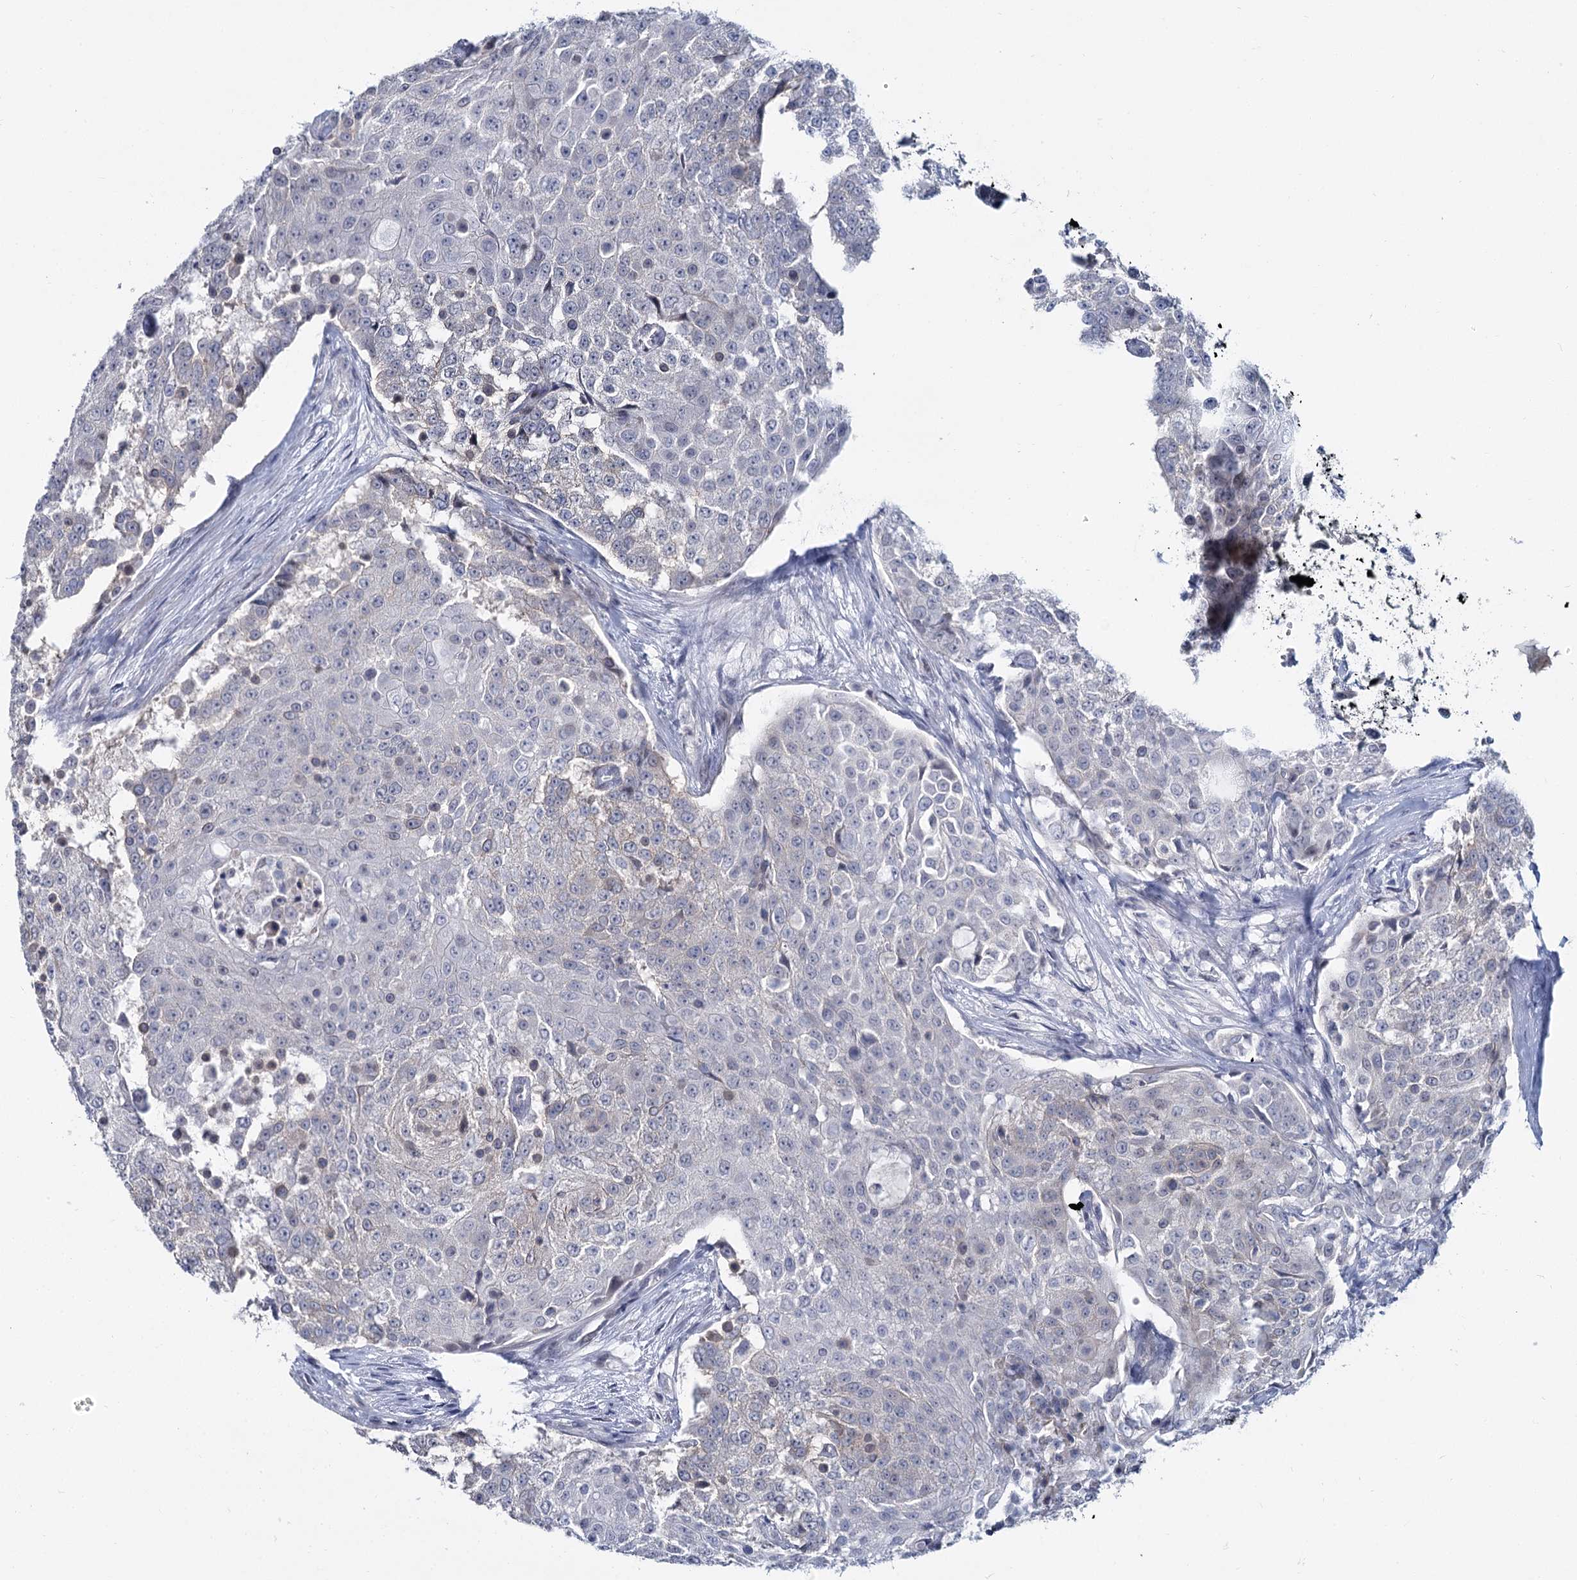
{"staining": {"intensity": "negative", "quantity": "none", "location": "none"}, "tissue": "urothelial cancer", "cell_type": "Tumor cells", "image_type": "cancer", "snomed": [{"axis": "morphology", "description": "Urothelial carcinoma, High grade"}, {"axis": "topography", "description": "Urinary bladder"}], "caption": "The IHC micrograph has no significant staining in tumor cells of urothelial cancer tissue. (Stains: DAB IHC with hematoxylin counter stain, Microscopy: brightfield microscopy at high magnification).", "gene": "ACRBP", "patient": {"sex": "female", "age": 63}}